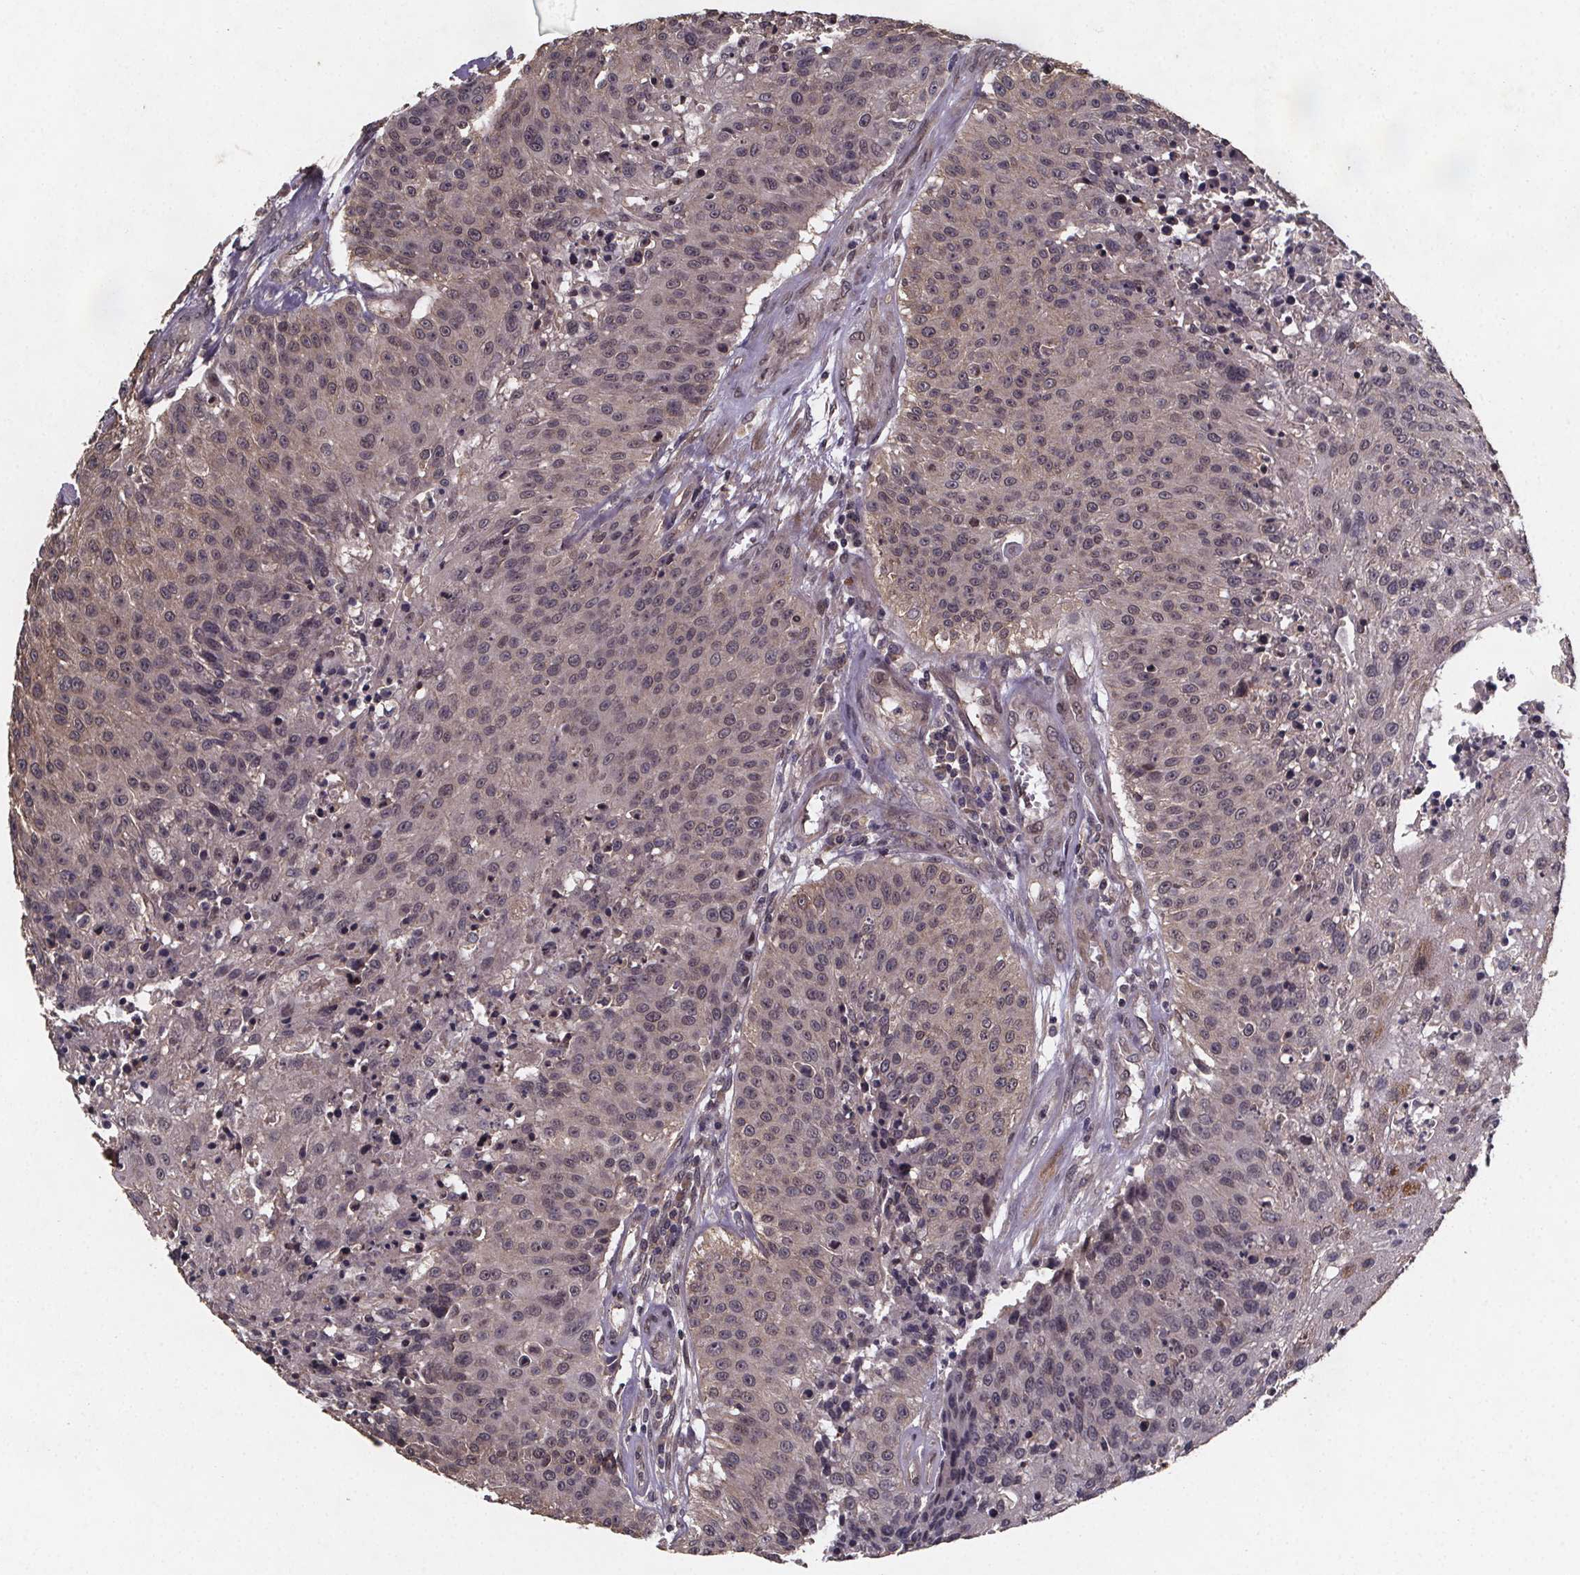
{"staining": {"intensity": "negative", "quantity": "none", "location": "none"}, "tissue": "urothelial cancer", "cell_type": "Tumor cells", "image_type": "cancer", "snomed": [{"axis": "morphology", "description": "Urothelial carcinoma, NOS"}, {"axis": "topography", "description": "Urinary bladder"}], "caption": "Image shows no significant protein expression in tumor cells of urothelial cancer.", "gene": "PIERCE2", "patient": {"sex": "male", "age": 55}}